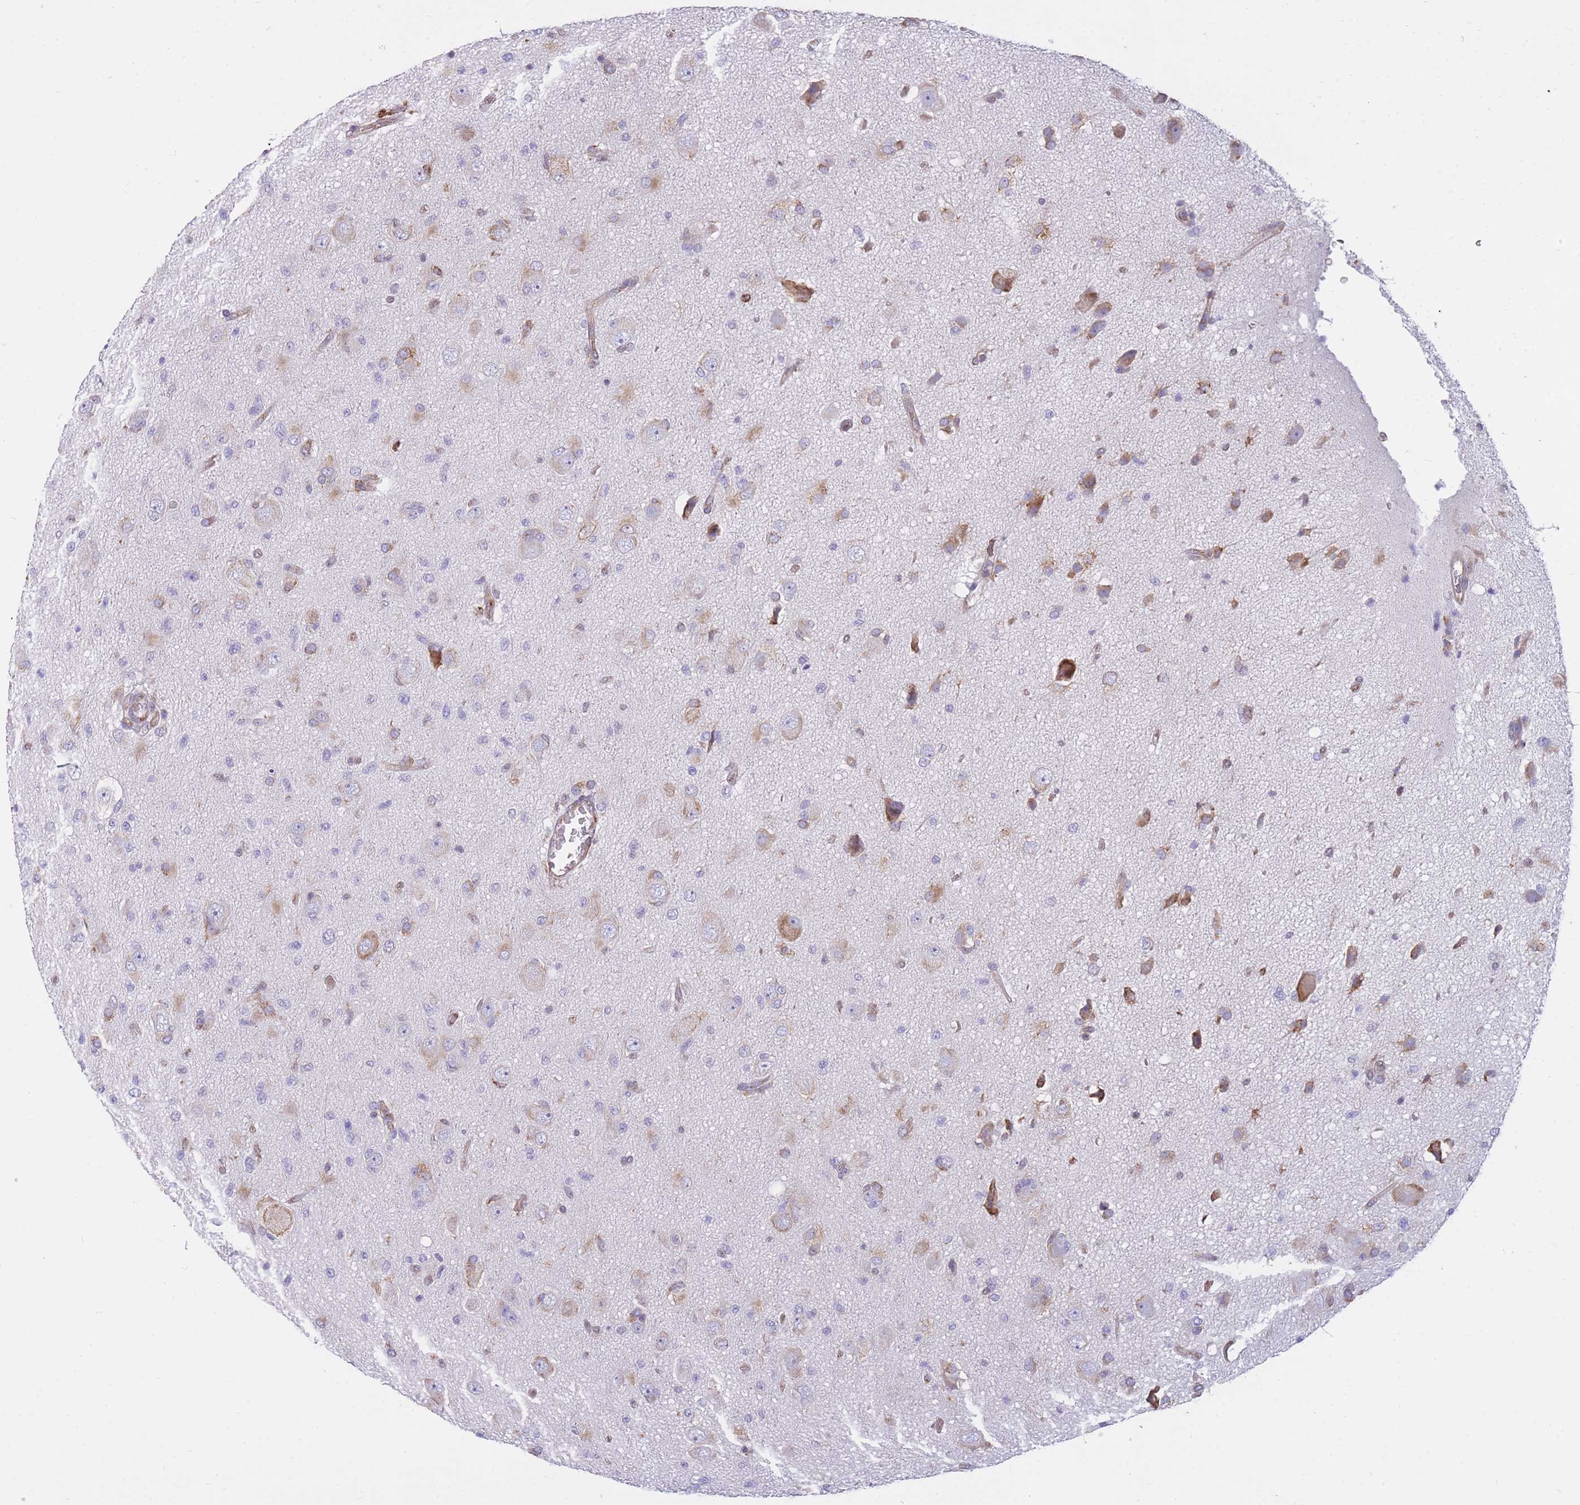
{"staining": {"intensity": "weak", "quantity": "<25%", "location": "cytoplasmic/membranous"}, "tissue": "glioma", "cell_type": "Tumor cells", "image_type": "cancer", "snomed": [{"axis": "morphology", "description": "Glioma, malignant, High grade"}, {"axis": "topography", "description": "Brain"}], "caption": "Histopathology image shows no protein expression in tumor cells of malignant glioma (high-grade) tissue.", "gene": "ZNF662", "patient": {"sex": "female", "age": 57}}